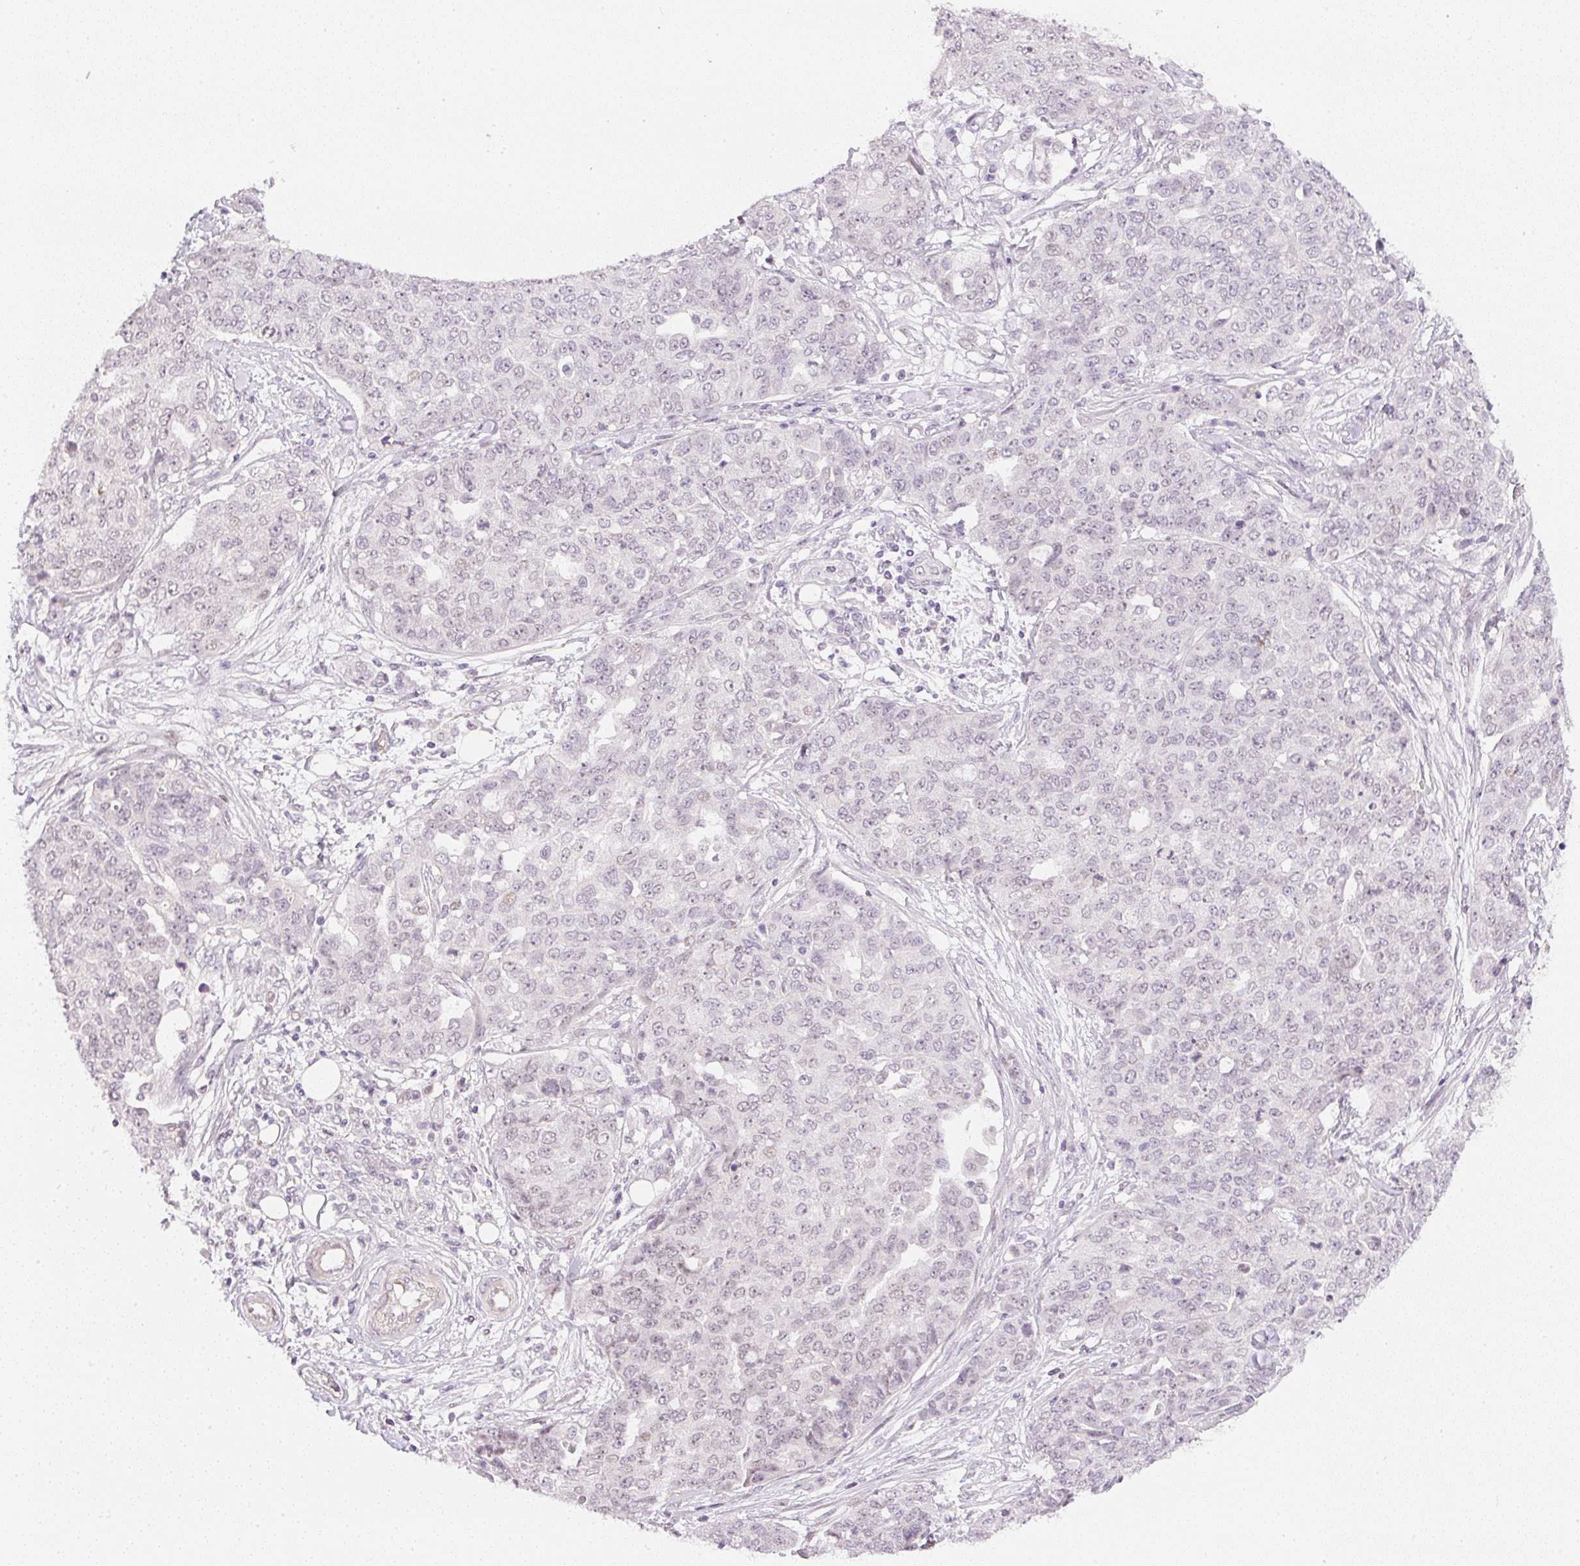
{"staining": {"intensity": "weak", "quantity": "<25%", "location": "nuclear"}, "tissue": "ovarian cancer", "cell_type": "Tumor cells", "image_type": "cancer", "snomed": [{"axis": "morphology", "description": "Cystadenocarcinoma, serous, NOS"}, {"axis": "topography", "description": "Soft tissue"}, {"axis": "topography", "description": "Ovary"}], "caption": "Ovarian cancer was stained to show a protein in brown. There is no significant positivity in tumor cells.", "gene": "DPPA4", "patient": {"sex": "female", "age": 57}}